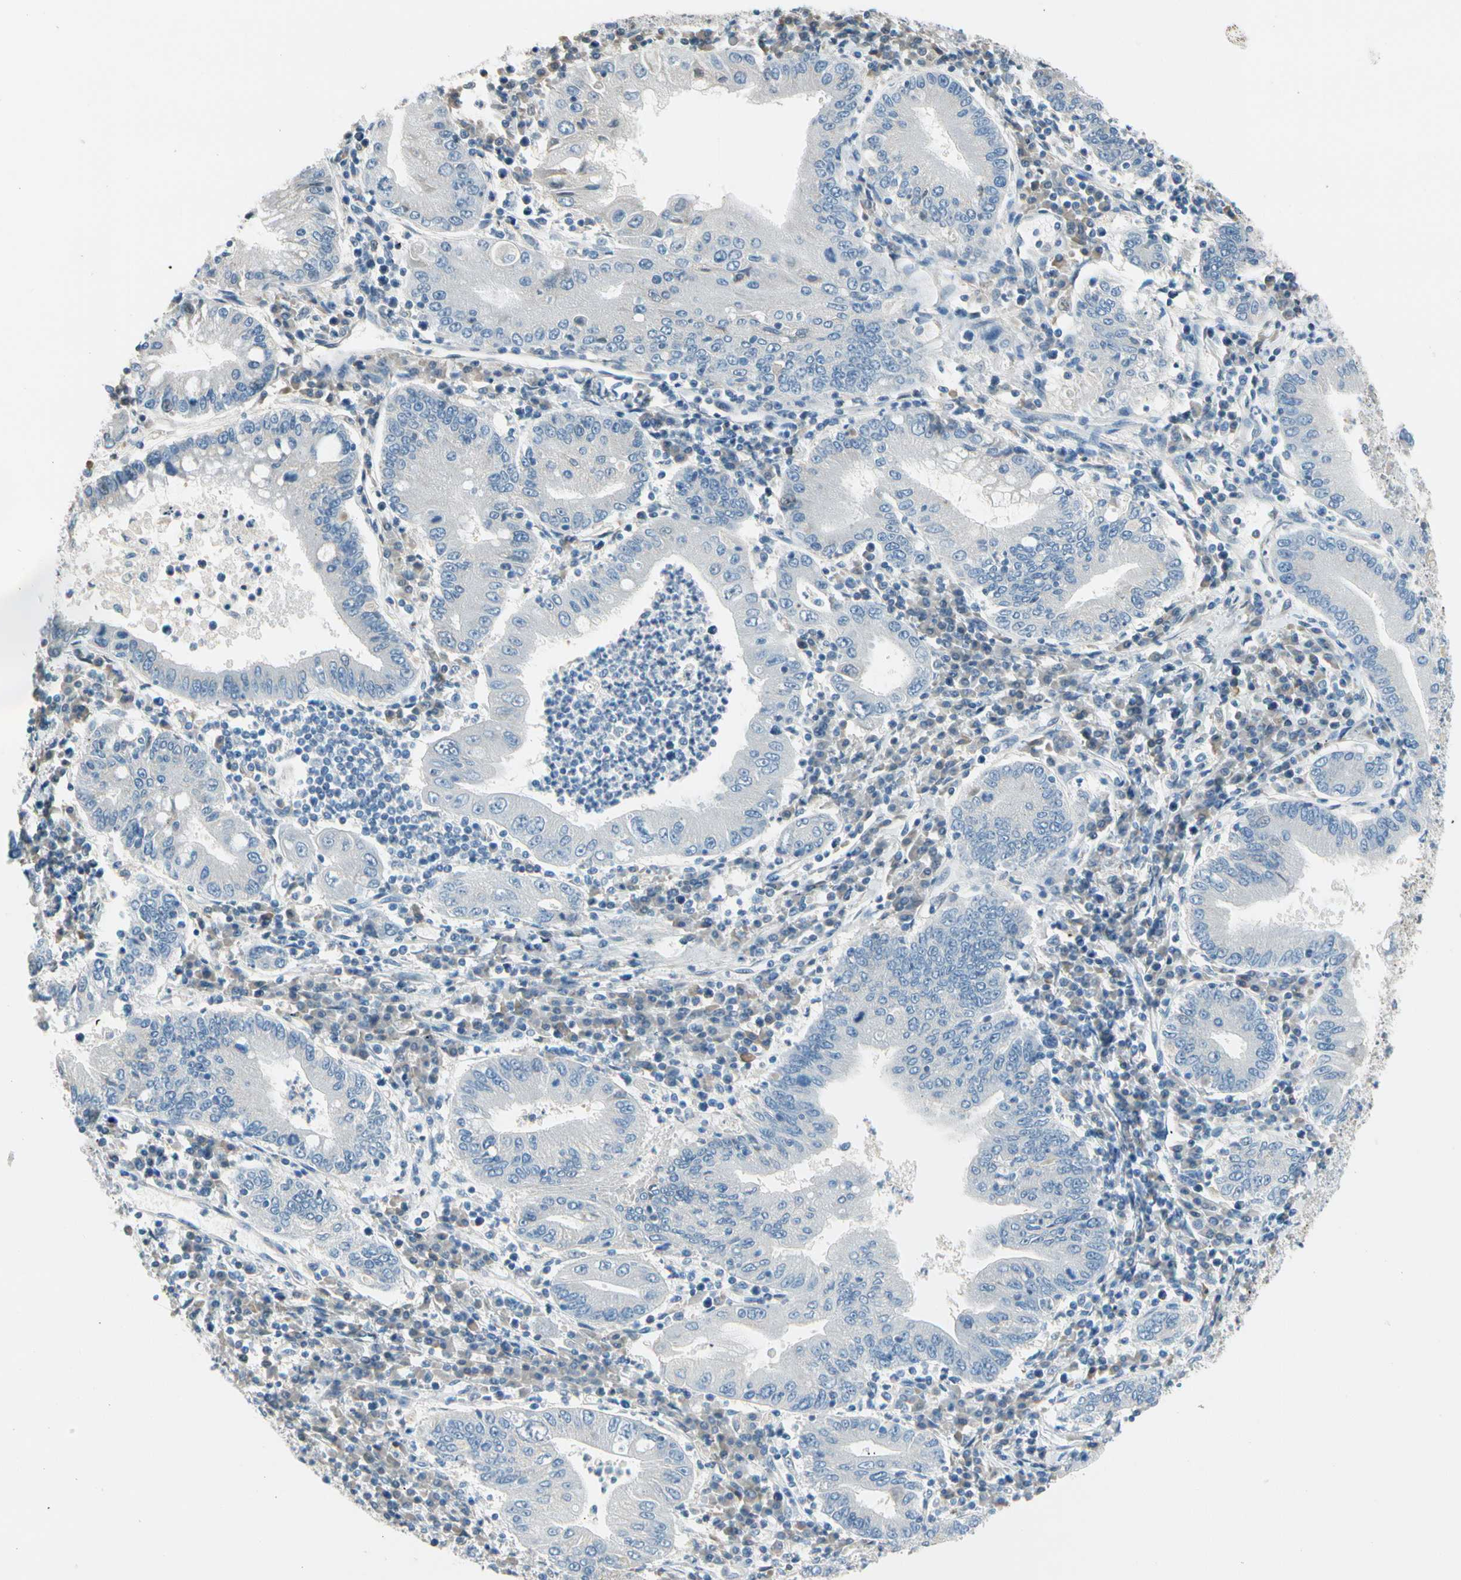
{"staining": {"intensity": "negative", "quantity": "none", "location": "none"}, "tissue": "stomach cancer", "cell_type": "Tumor cells", "image_type": "cancer", "snomed": [{"axis": "morphology", "description": "Normal tissue, NOS"}, {"axis": "morphology", "description": "Adenocarcinoma, NOS"}, {"axis": "topography", "description": "Esophagus"}, {"axis": "topography", "description": "Stomach, upper"}, {"axis": "topography", "description": "Peripheral nerve tissue"}], "caption": "Tumor cells are negative for protein expression in human stomach adenocarcinoma.", "gene": "STK40", "patient": {"sex": "male", "age": 62}}